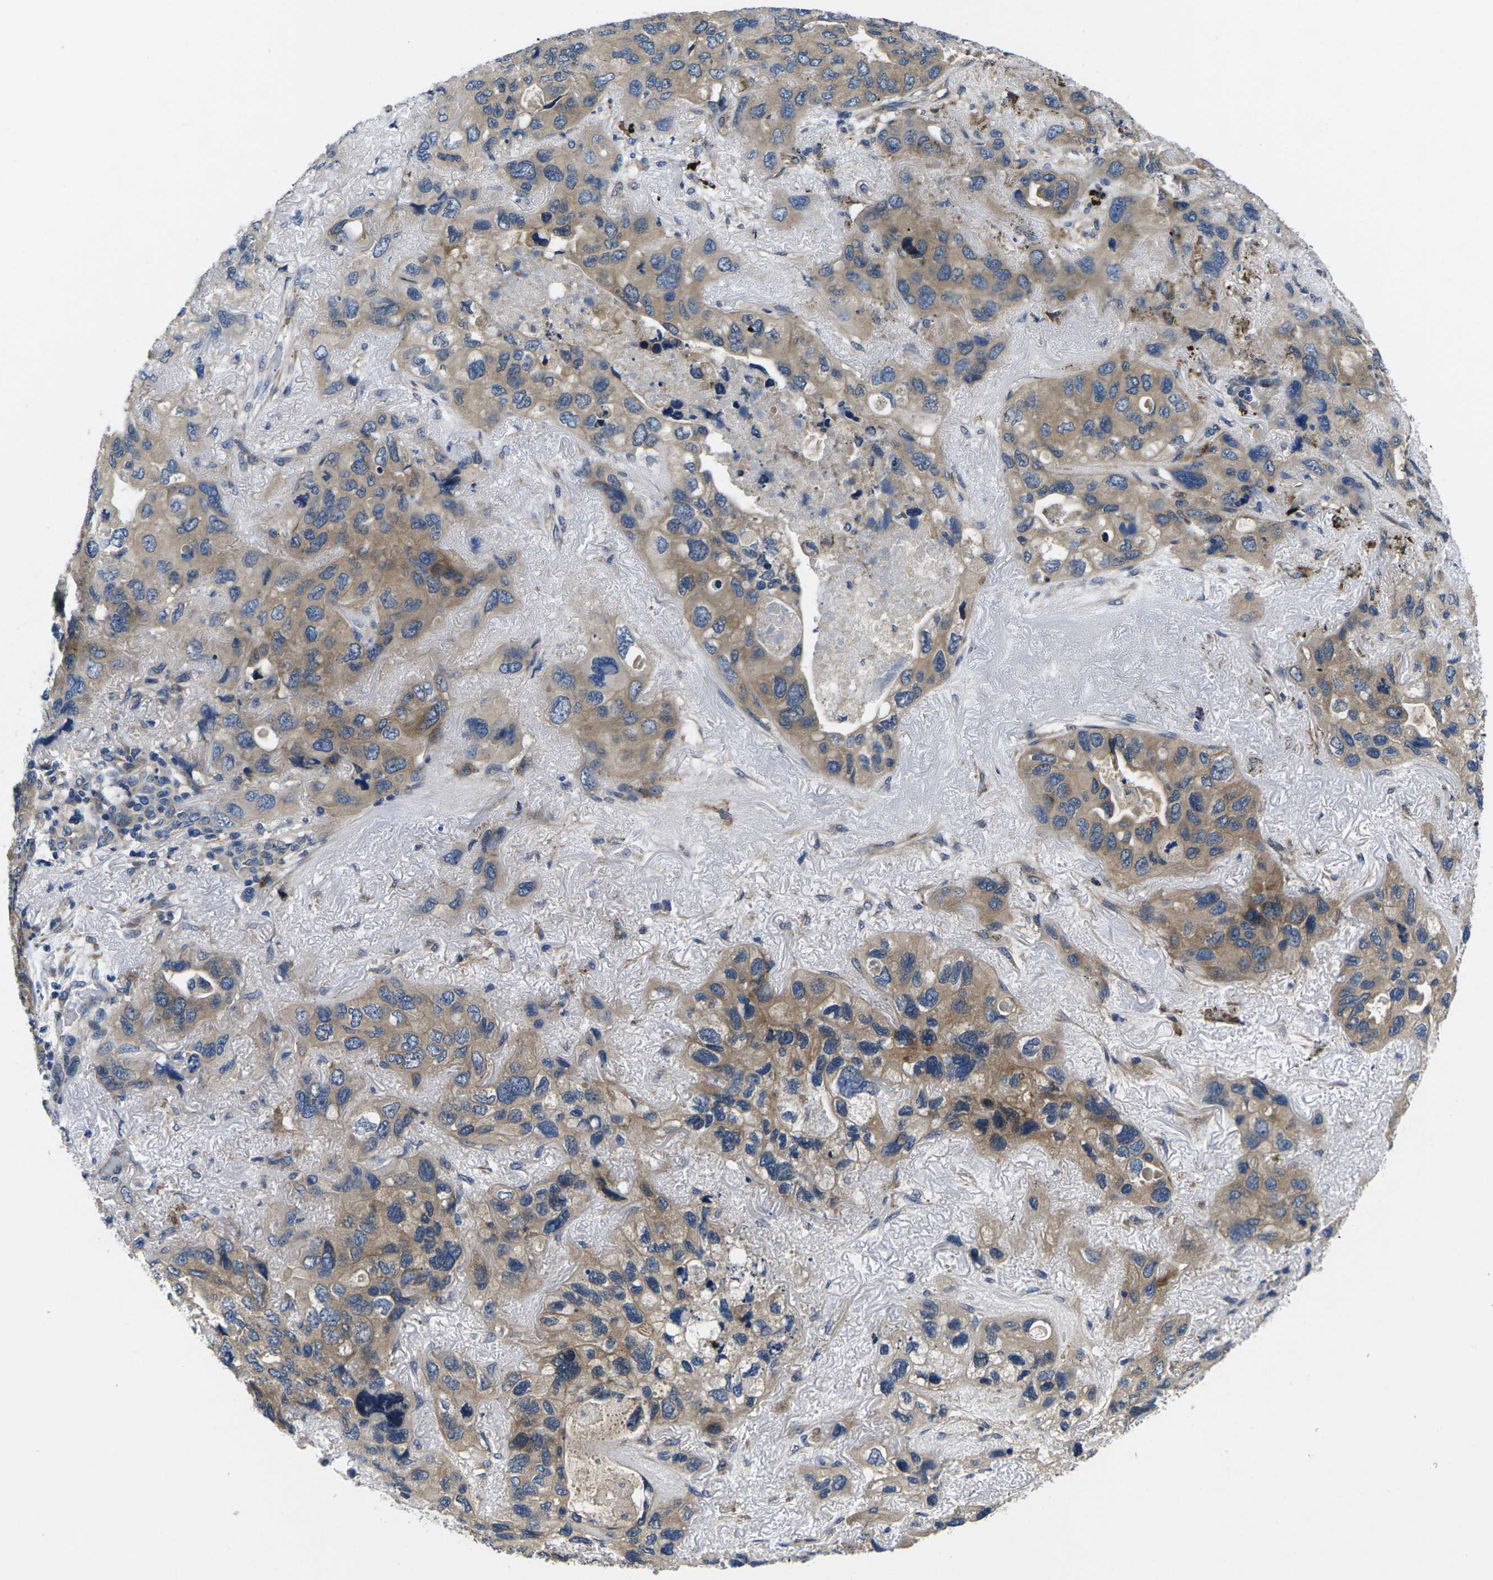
{"staining": {"intensity": "moderate", "quantity": "25%-75%", "location": "cytoplasmic/membranous"}, "tissue": "lung cancer", "cell_type": "Tumor cells", "image_type": "cancer", "snomed": [{"axis": "morphology", "description": "Squamous cell carcinoma, NOS"}, {"axis": "topography", "description": "Lung"}], "caption": "Immunohistochemical staining of human lung cancer (squamous cell carcinoma) demonstrates moderate cytoplasmic/membranous protein expression in about 25%-75% of tumor cells.", "gene": "PLCE1", "patient": {"sex": "female", "age": 73}}